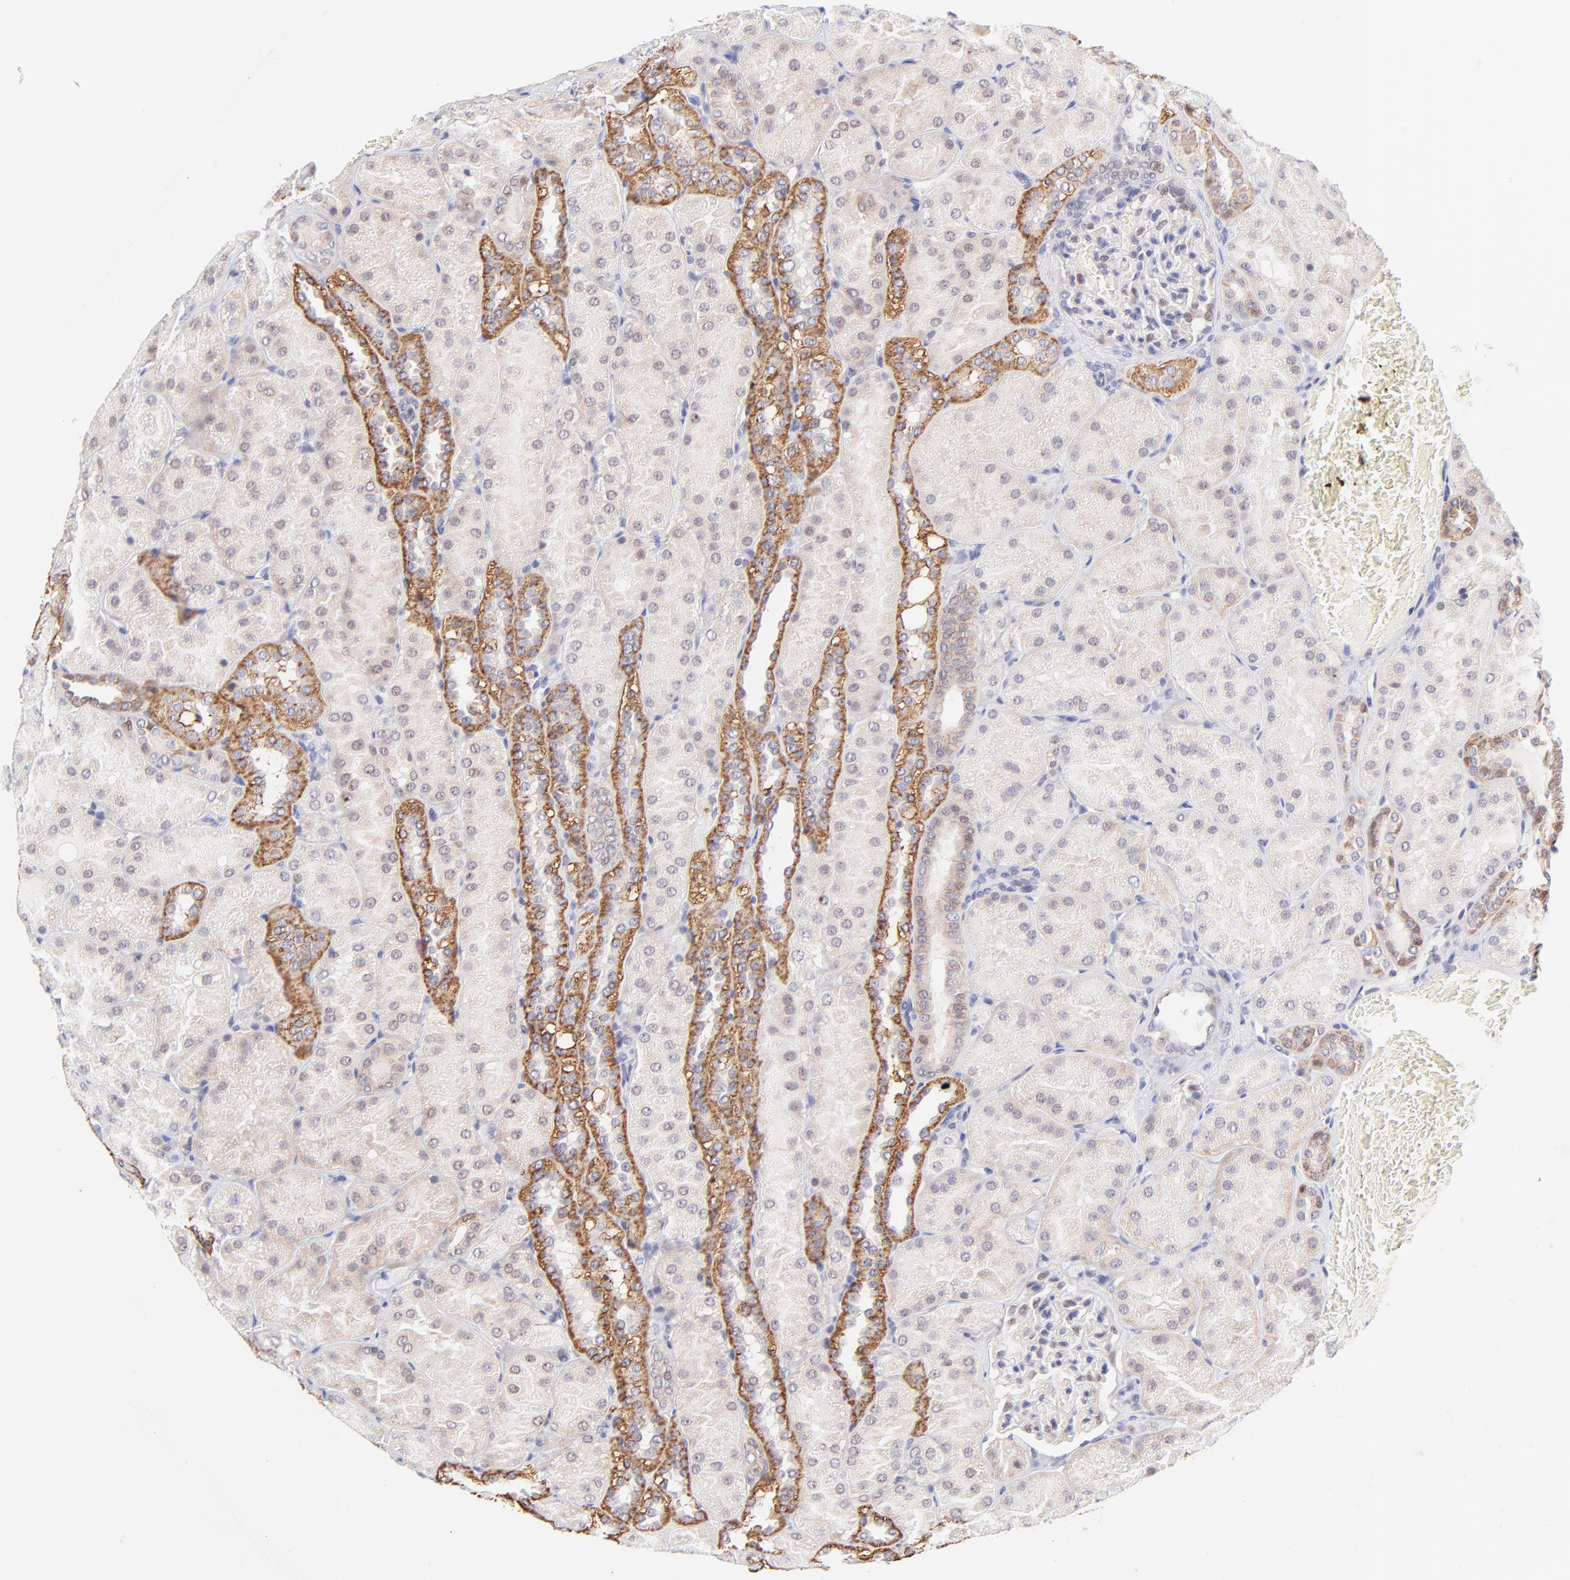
{"staining": {"intensity": "weak", "quantity": "<25%", "location": "nuclear"}, "tissue": "kidney", "cell_type": "Cells in glomeruli", "image_type": "normal", "snomed": [{"axis": "morphology", "description": "Normal tissue, NOS"}, {"axis": "topography", "description": "Kidney"}], "caption": "An immunohistochemistry image of unremarkable kidney is shown. There is no staining in cells in glomeruli of kidney. (DAB immunohistochemistry, high magnification).", "gene": "PBDC1", "patient": {"sex": "male", "age": 28}}